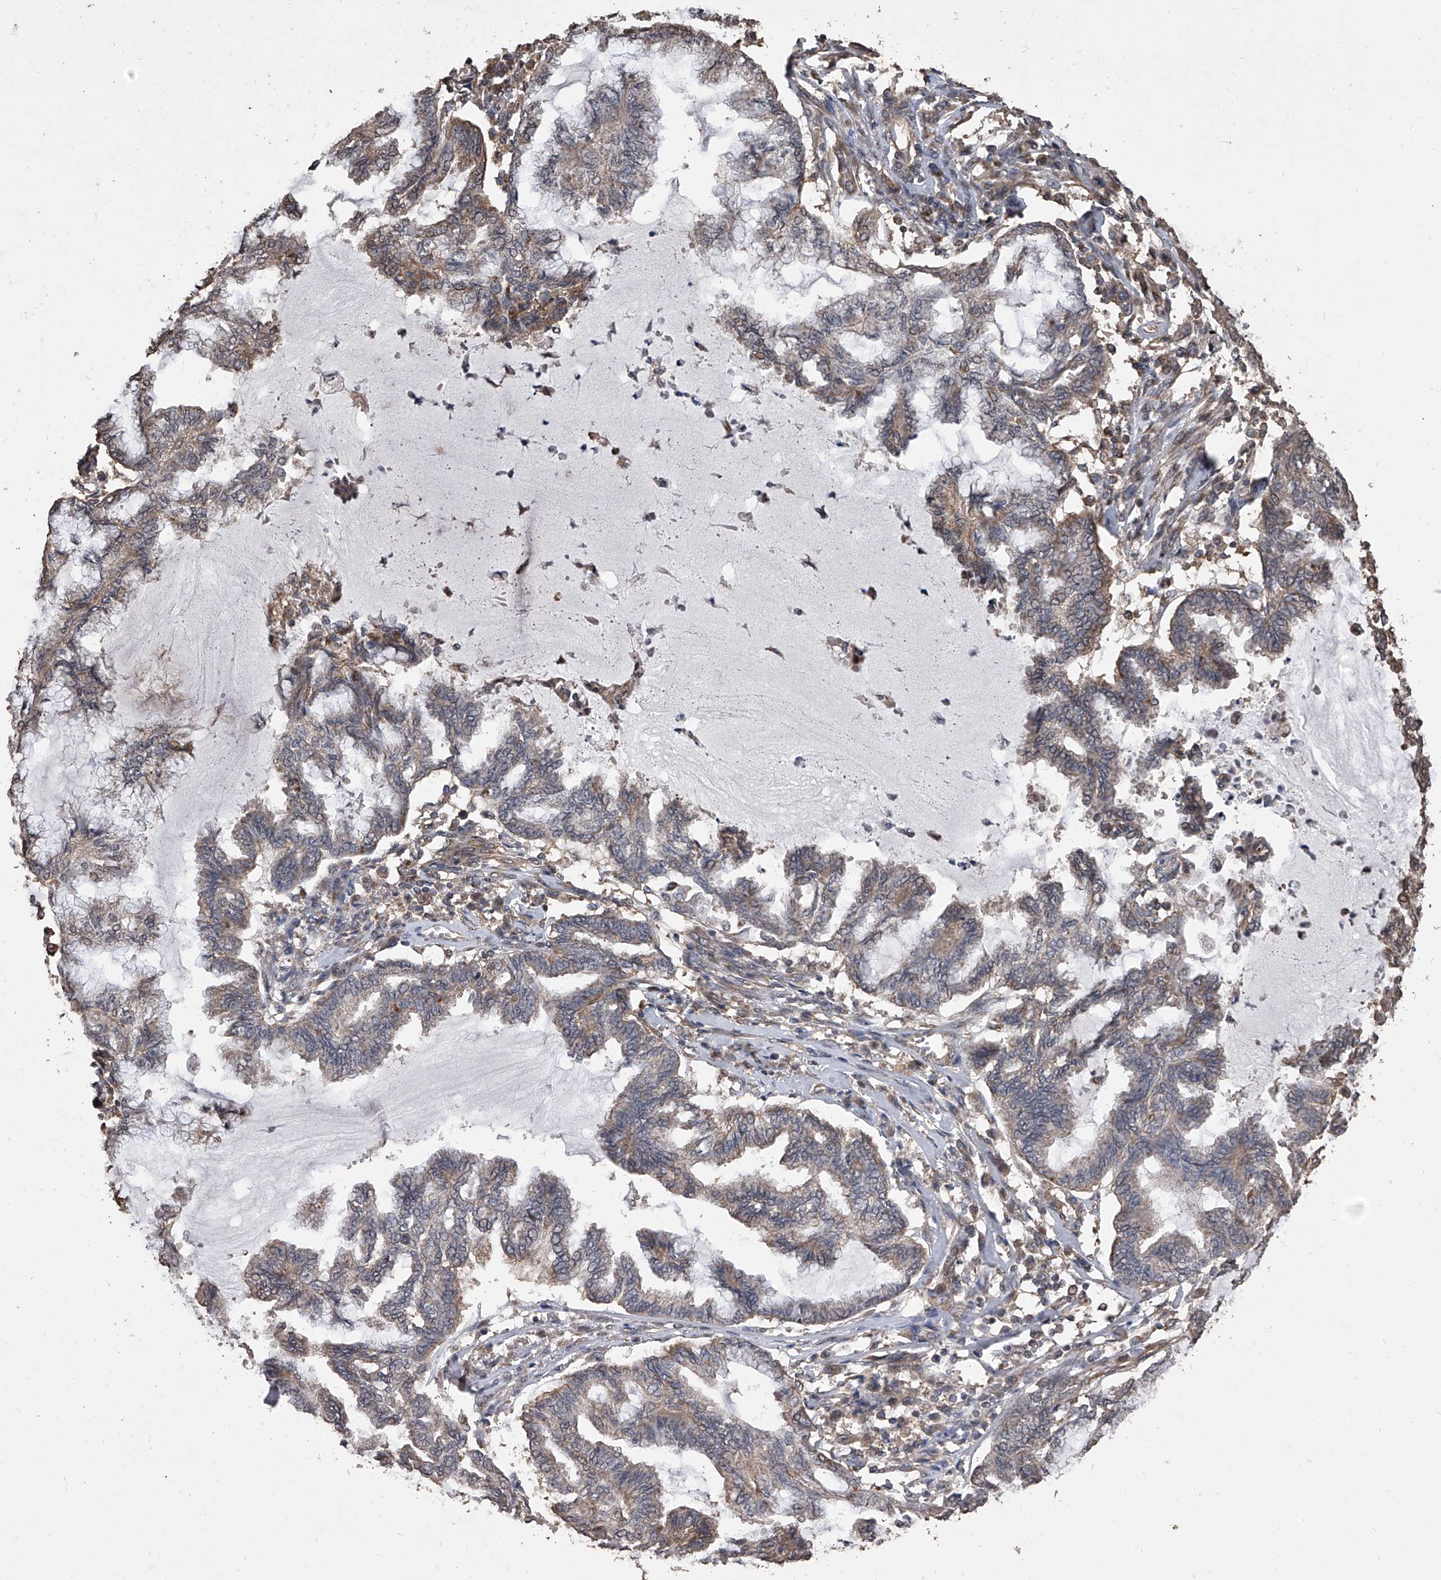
{"staining": {"intensity": "weak", "quantity": ">75%", "location": "cytoplasmic/membranous"}, "tissue": "endometrial cancer", "cell_type": "Tumor cells", "image_type": "cancer", "snomed": [{"axis": "morphology", "description": "Adenocarcinoma, NOS"}, {"axis": "topography", "description": "Endometrium"}], "caption": "Immunohistochemical staining of human endometrial cancer reveals low levels of weak cytoplasmic/membranous protein positivity in about >75% of tumor cells.", "gene": "LTV1", "patient": {"sex": "female", "age": 86}}